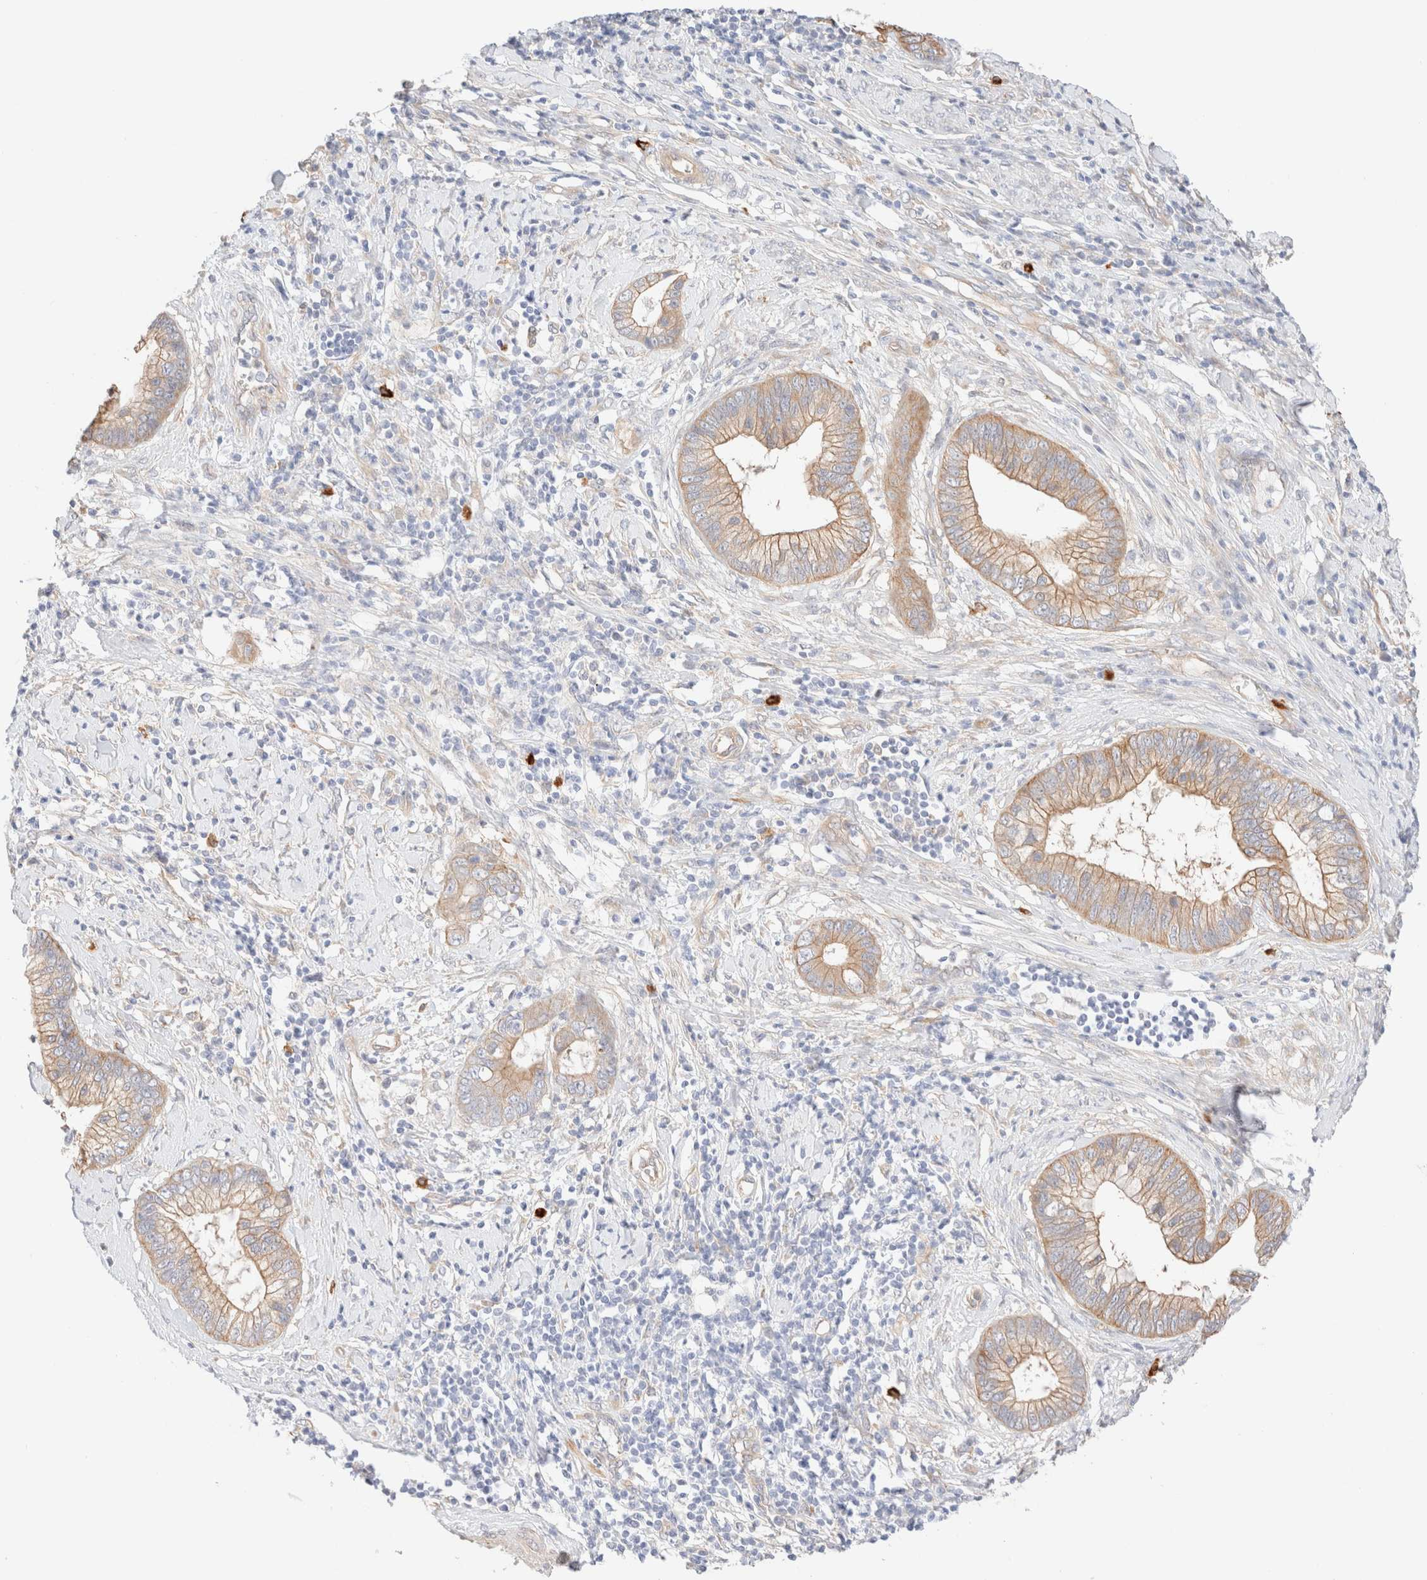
{"staining": {"intensity": "moderate", "quantity": ">75%", "location": "cytoplasmic/membranous"}, "tissue": "cervical cancer", "cell_type": "Tumor cells", "image_type": "cancer", "snomed": [{"axis": "morphology", "description": "Adenocarcinoma, NOS"}, {"axis": "topography", "description": "Cervix"}], "caption": "Tumor cells demonstrate moderate cytoplasmic/membranous expression in approximately >75% of cells in adenocarcinoma (cervical).", "gene": "NIBAN2", "patient": {"sex": "female", "age": 44}}